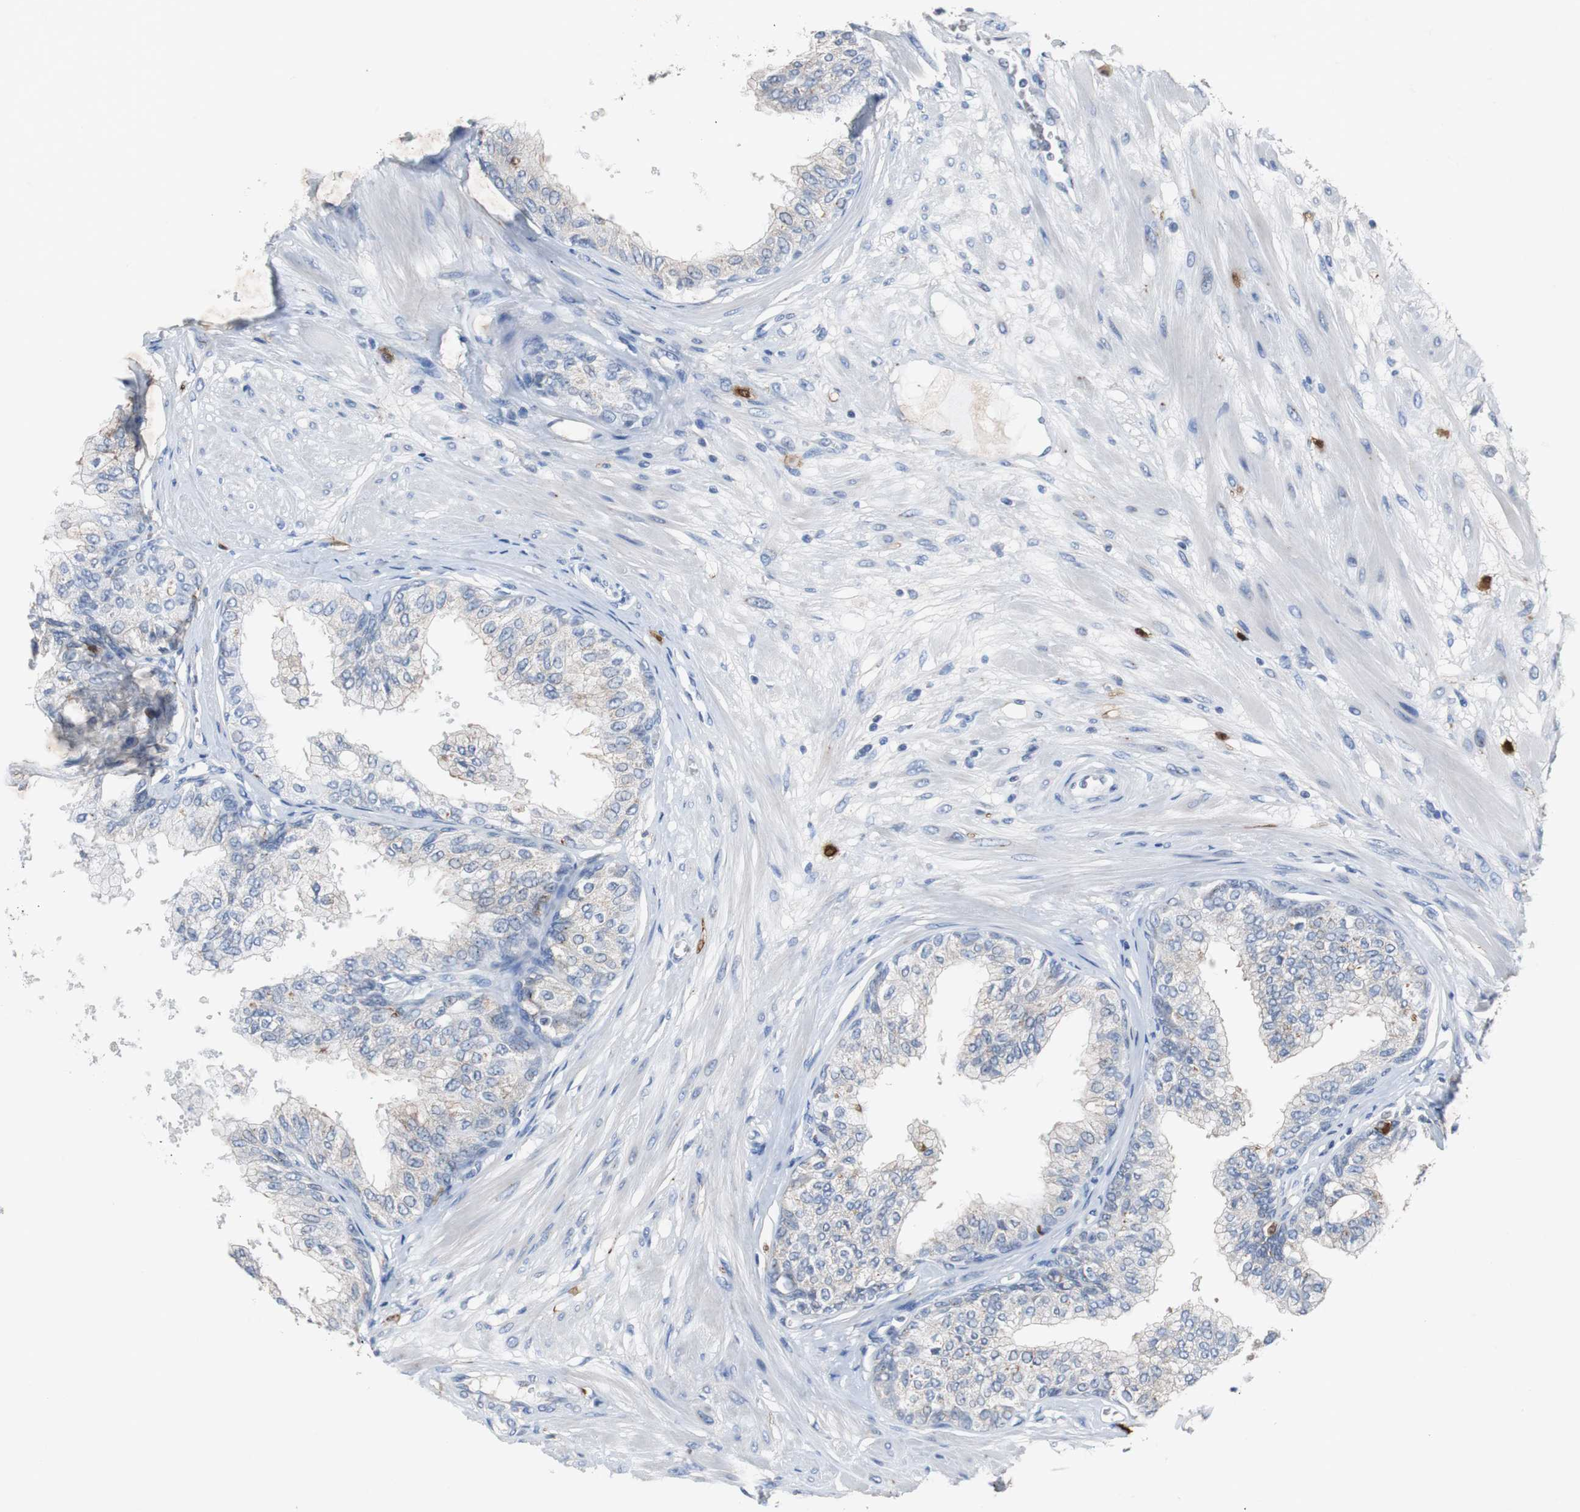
{"staining": {"intensity": "weak", "quantity": "25%-75%", "location": "cytoplasmic/membranous"}, "tissue": "prostate", "cell_type": "Glandular cells", "image_type": "normal", "snomed": [{"axis": "morphology", "description": "Normal tissue, NOS"}, {"axis": "topography", "description": "Prostate"}, {"axis": "topography", "description": "Seminal veicle"}], "caption": "Immunohistochemistry (IHC) photomicrograph of unremarkable prostate: human prostate stained using immunohistochemistry (IHC) demonstrates low levels of weak protein expression localized specifically in the cytoplasmic/membranous of glandular cells, appearing as a cytoplasmic/membranous brown color.", "gene": "CALB2", "patient": {"sex": "male", "age": 60}}